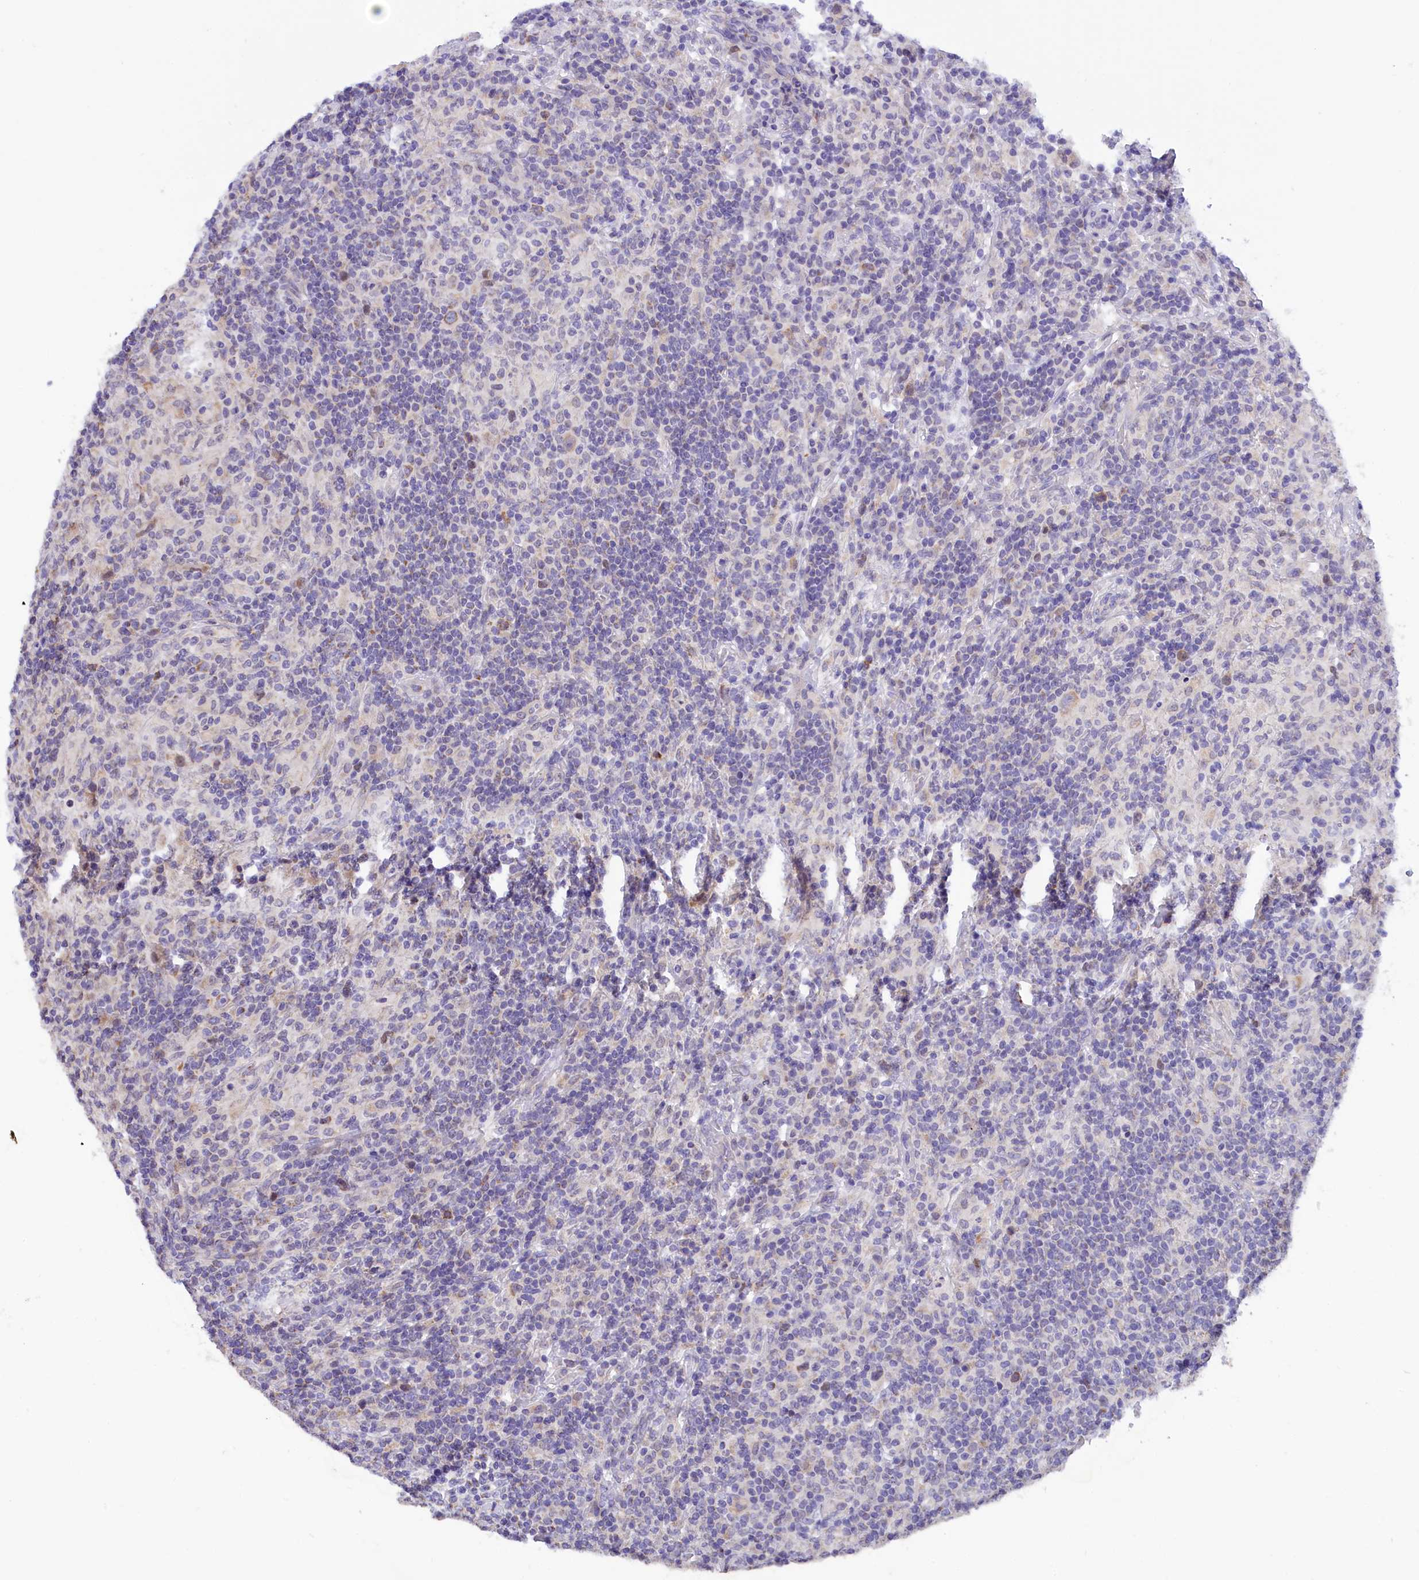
{"staining": {"intensity": "weak", "quantity": "25%-75%", "location": "cytoplasmic/membranous"}, "tissue": "lymphoma", "cell_type": "Tumor cells", "image_type": "cancer", "snomed": [{"axis": "morphology", "description": "Hodgkin's disease, NOS"}, {"axis": "topography", "description": "Lymph node"}], "caption": "The immunohistochemical stain highlights weak cytoplasmic/membranous expression in tumor cells of Hodgkin's disease tissue.", "gene": "PKIA", "patient": {"sex": "male", "age": 70}}